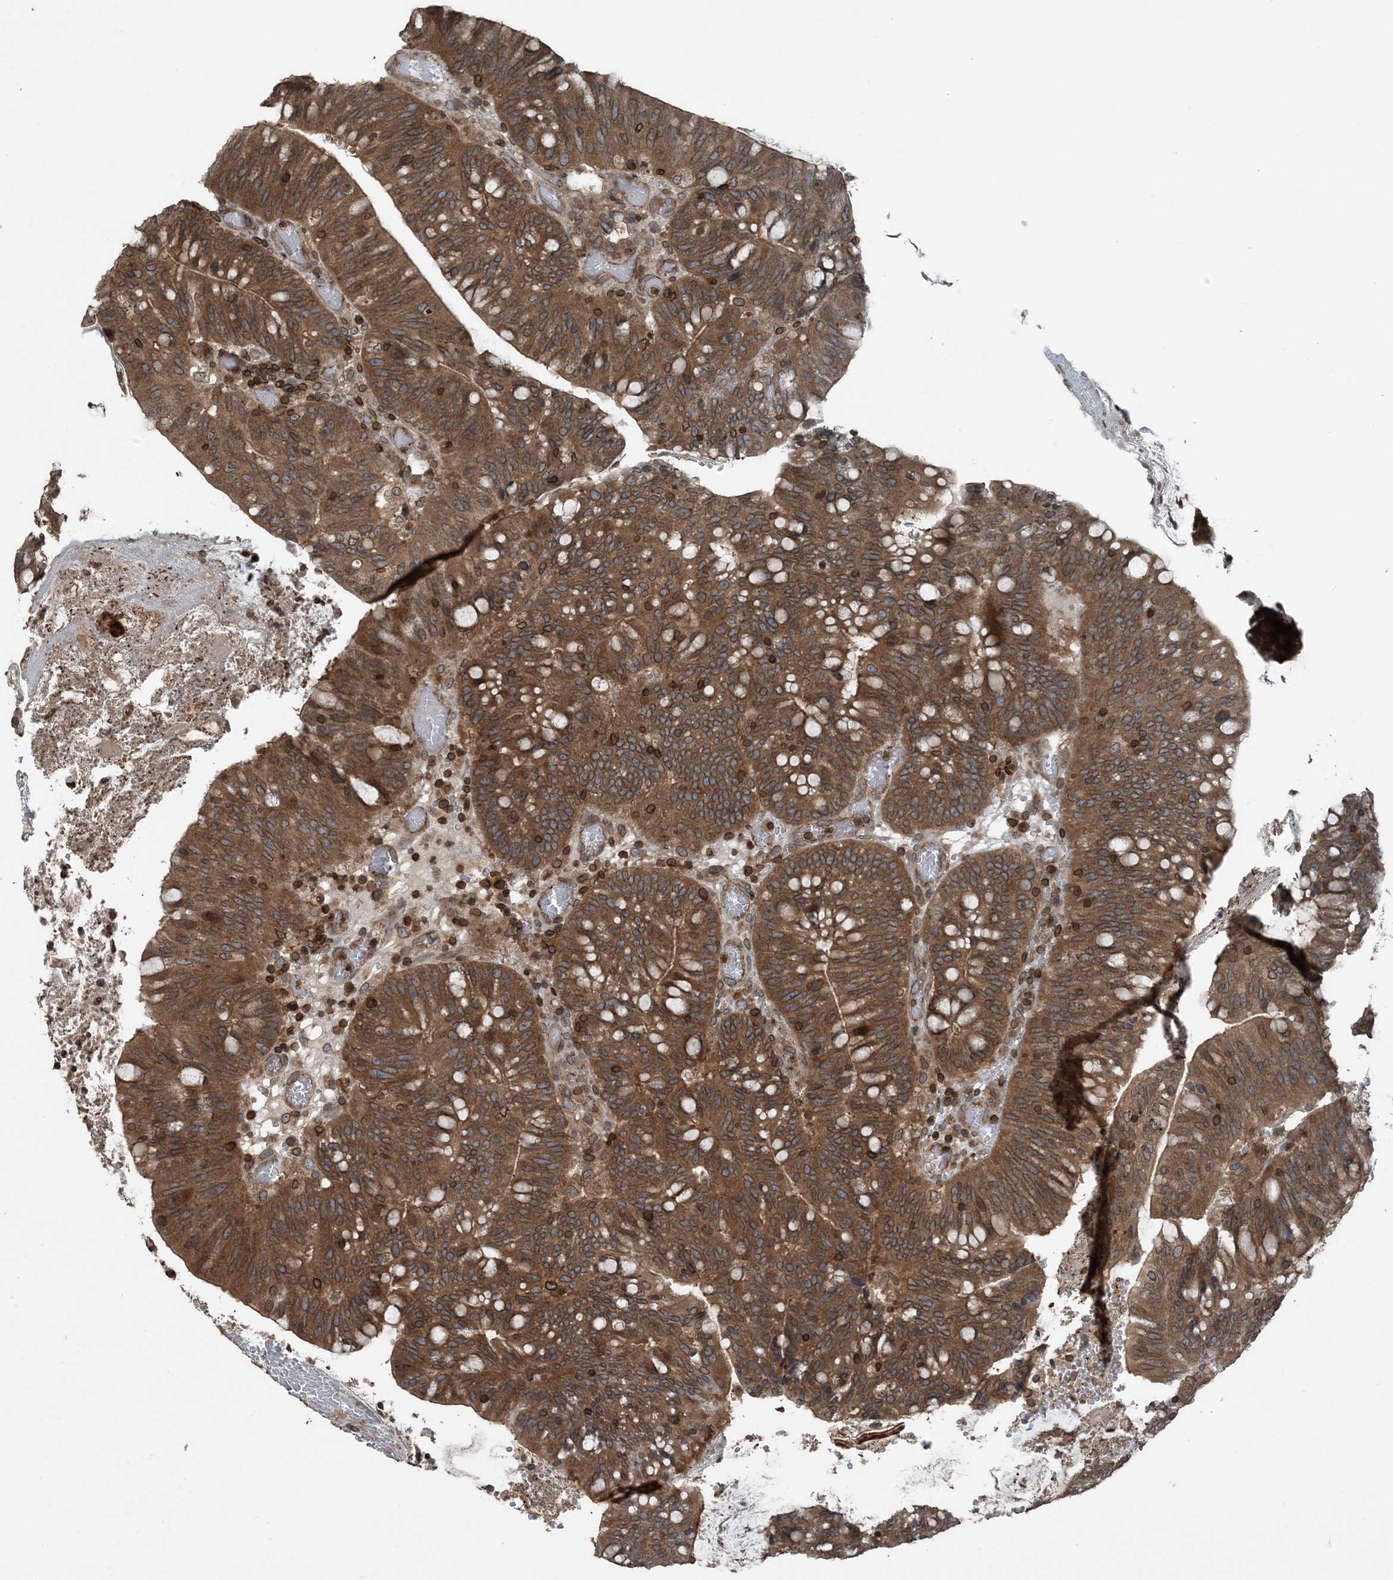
{"staining": {"intensity": "strong", "quantity": ">75%", "location": "cytoplasmic/membranous"}, "tissue": "colorectal cancer", "cell_type": "Tumor cells", "image_type": "cancer", "snomed": [{"axis": "morphology", "description": "Adenocarcinoma, NOS"}, {"axis": "topography", "description": "Colon"}], "caption": "Adenocarcinoma (colorectal) stained with DAB (3,3'-diaminobenzidine) immunohistochemistry displays high levels of strong cytoplasmic/membranous expression in approximately >75% of tumor cells.", "gene": "ZFAND2B", "patient": {"sex": "female", "age": 66}}